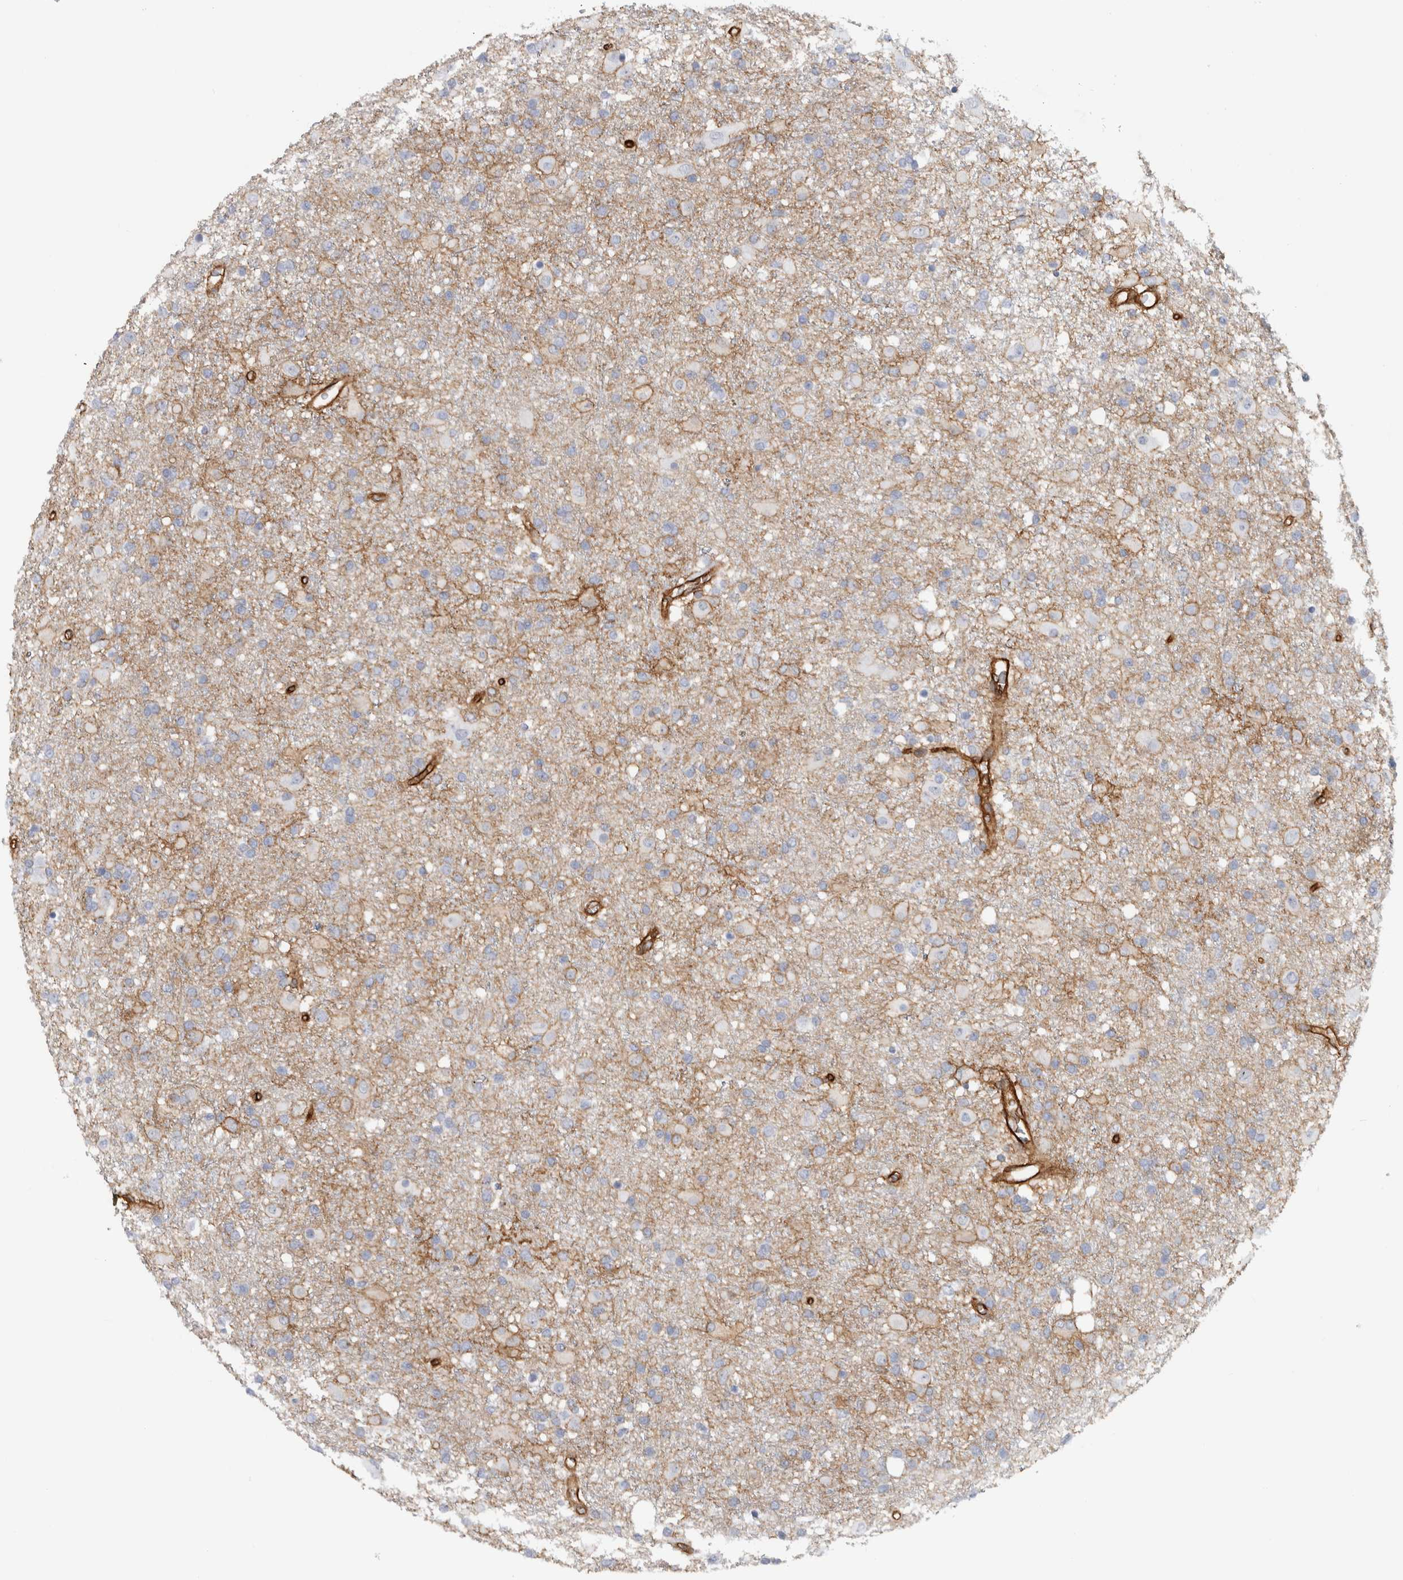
{"staining": {"intensity": "weak", "quantity": "<25%", "location": "cytoplasmic/membranous"}, "tissue": "glioma", "cell_type": "Tumor cells", "image_type": "cancer", "snomed": [{"axis": "morphology", "description": "Glioma, malignant, Low grade"}, {"axis": "topography", "description": "Brain"}], "caption": "Histopathology image shows no significant protein positivity in tumor cells of malignant glioma (low-grade).", "gene": "AHNAK", "patient": {"sex": "male", "age": 65}}